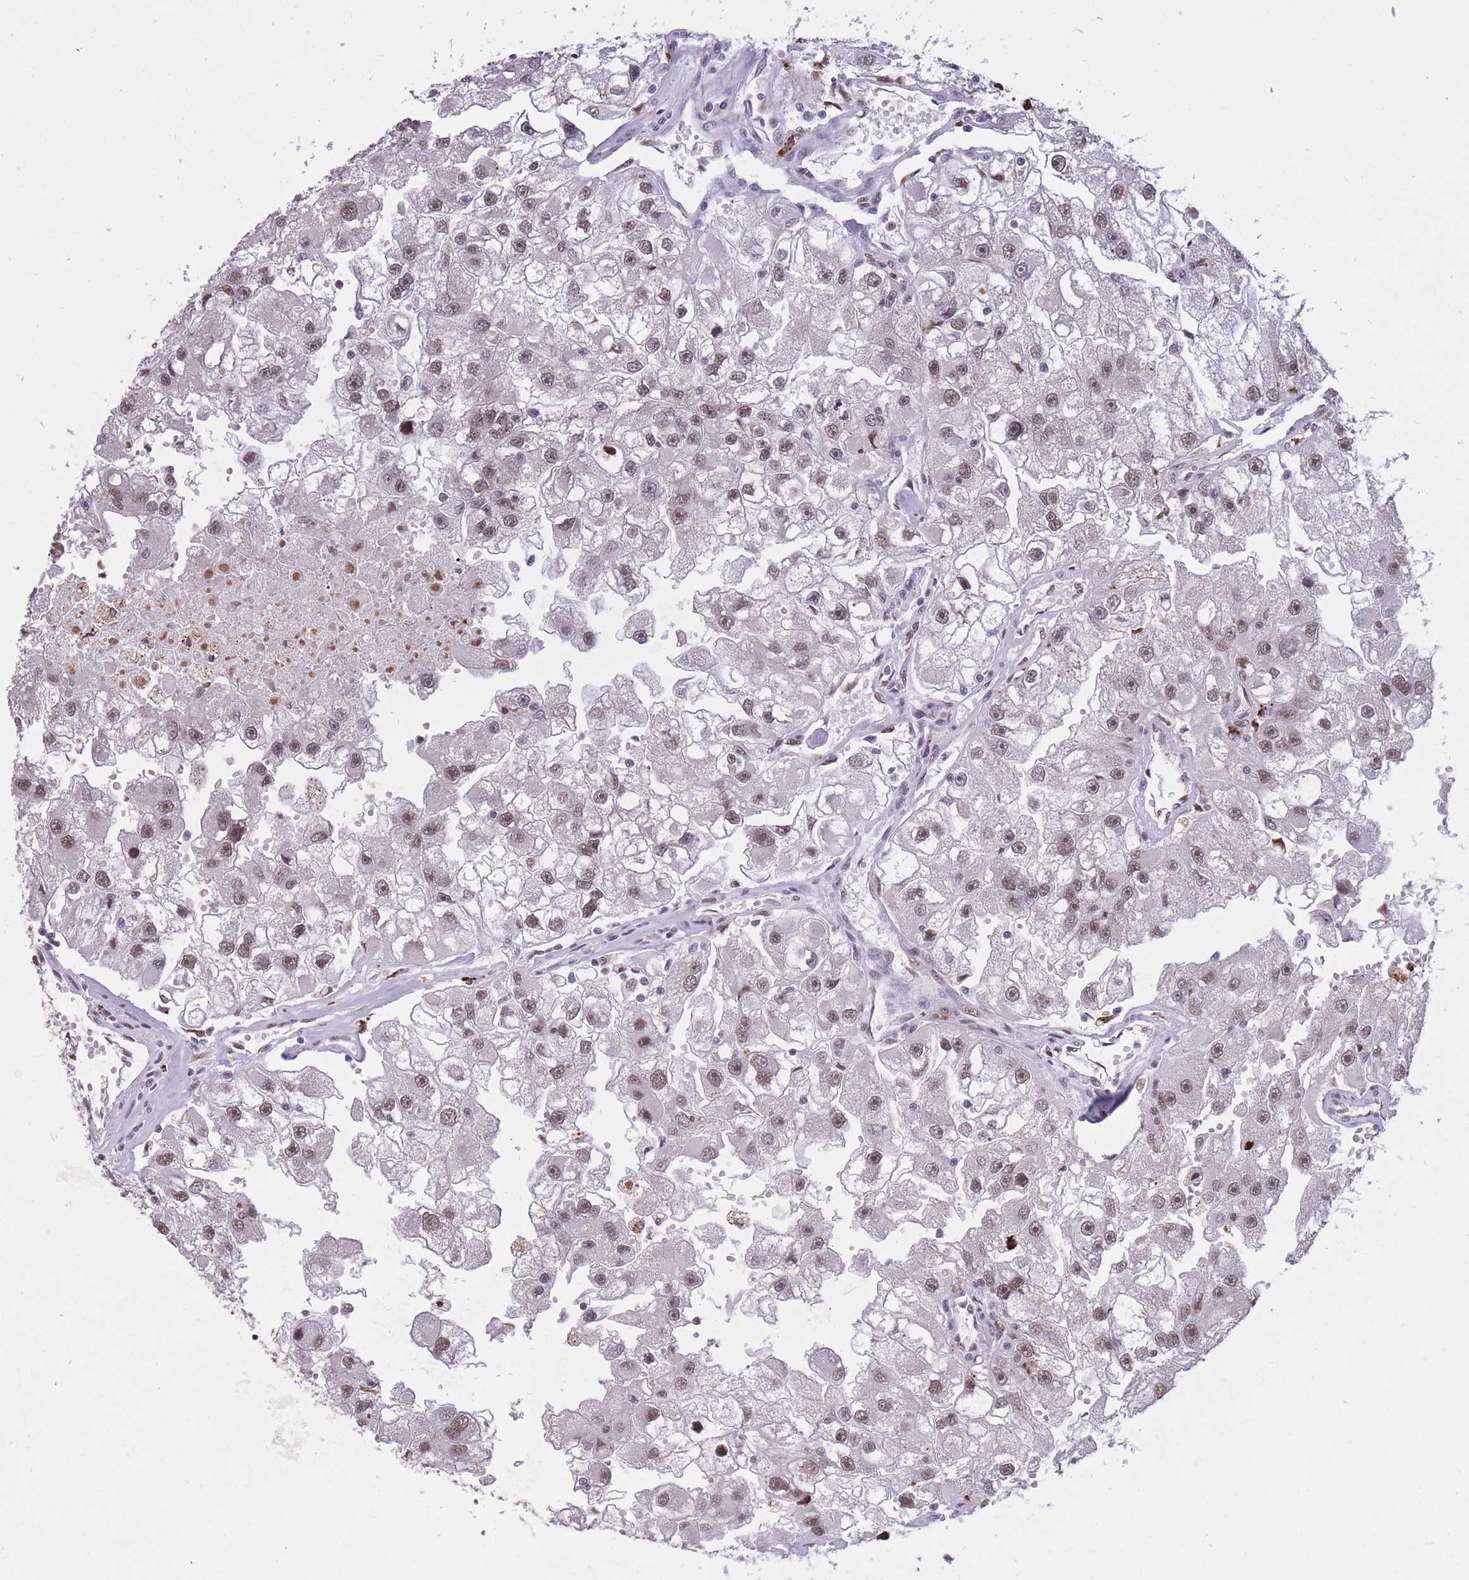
{"staining": {"intensity": "moderate", "quantity": ">75%", "location": "nuclear"}, "tissue": "renal cancer", "cell_type": "Tumor cells", "image_type": "cancer", "snomed": [{"axis": "morphology", "description": "Adenocarcinoma, NOS"}, {"axis": "topography", "description": "Kidney"}], "caption": "Moderate nuclear expression is appreciated in approximately >75% of tumor cells in renal cancer. (Stains: DAB in brown, nuclei in blue, Microscopy: brightfield microscopy at high magnification).", "gene": "PRPF19", "patient": {"sex": "male", "age": 63}}